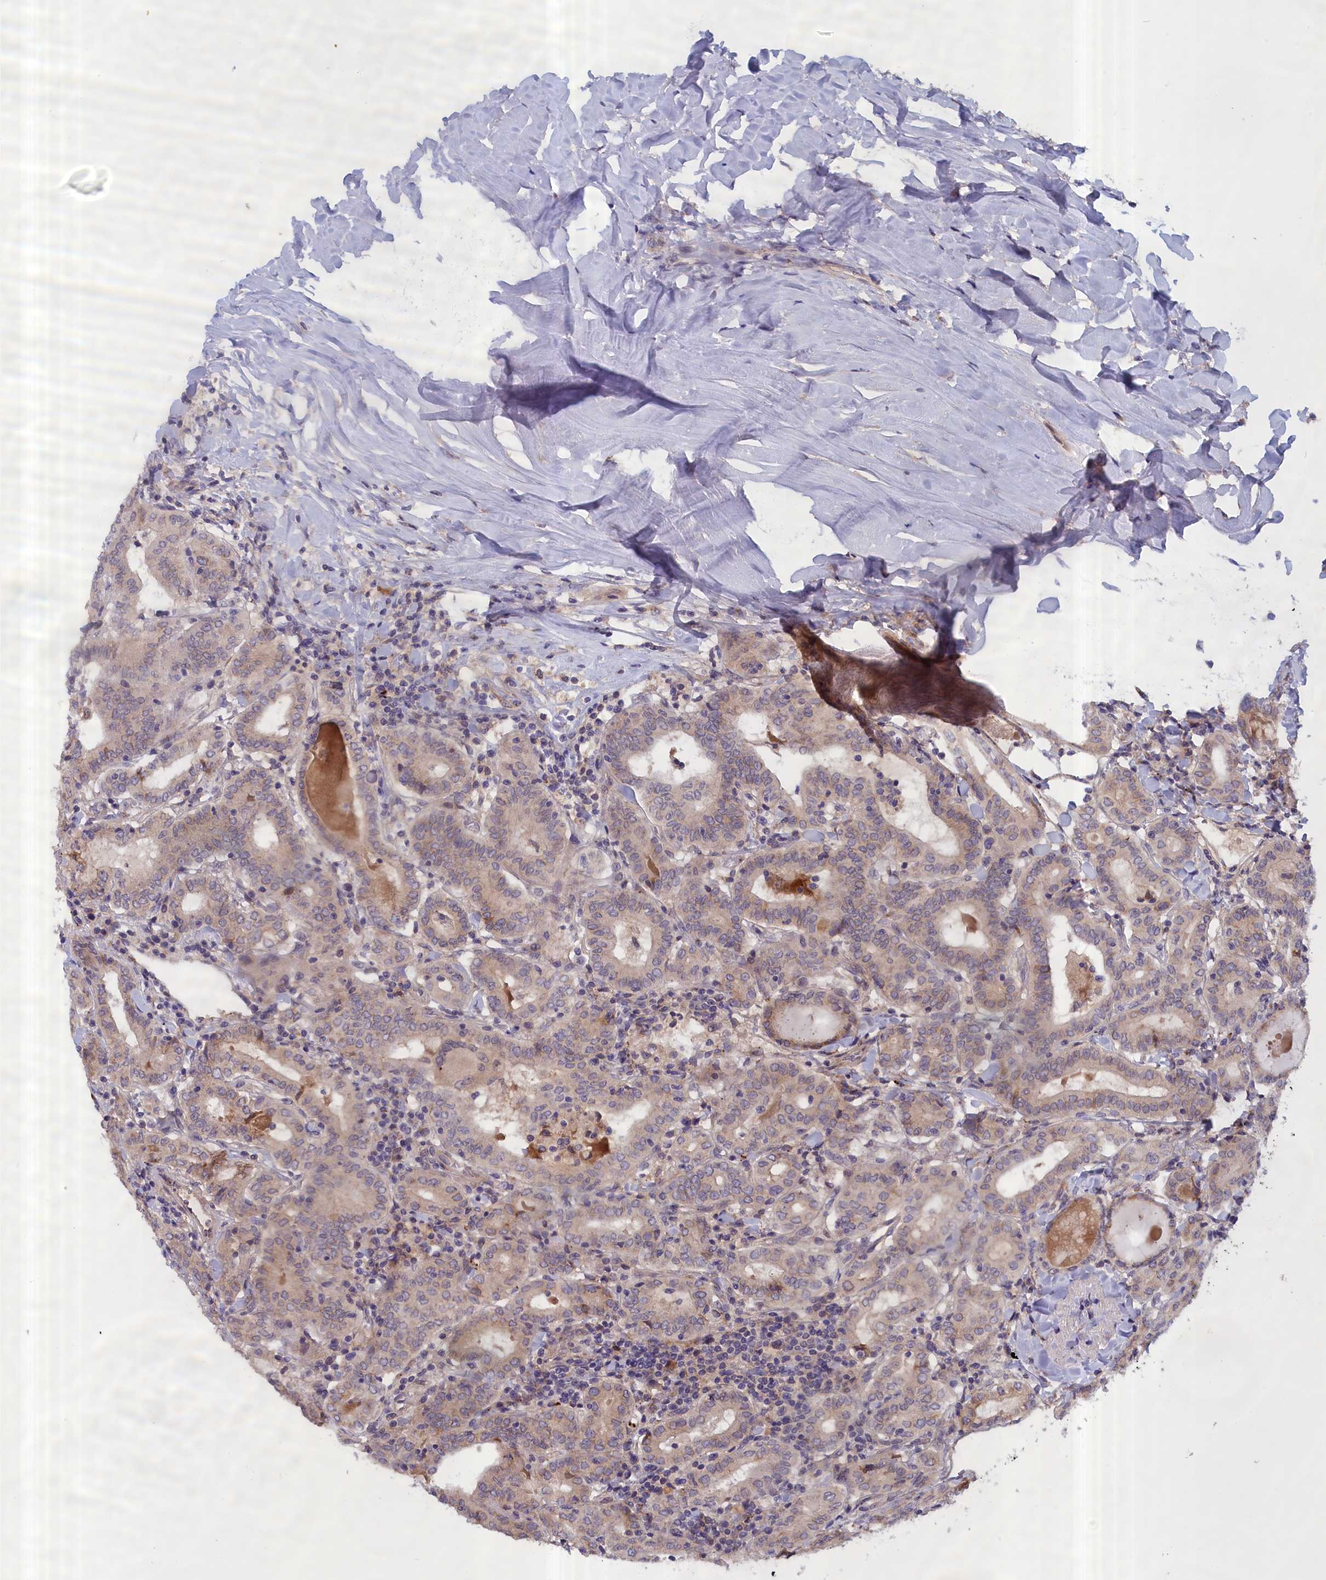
{"staining": {"intensity": "moderate", "quantity": "<25%", "location": "cytoplasmic/membranous"}, "tissue": "thyroid cancer", "cell_type": "Tumor cells", "image_type": "cancer", "snomed": [{"axis": "morphology", "description": "Papillary adenocarcinoma, NOS"}, {"axis": "topography", "description": "Thyroid gland"}], "caption": "Thyroid cancer (papillary adenocarcinoma) tissue demonstrates moderate cytoplasmic/membranous positivity in approximately <25% of tumor cells", "gene": "IGFALS", "patient": {"sex": "female", "age": 72}}